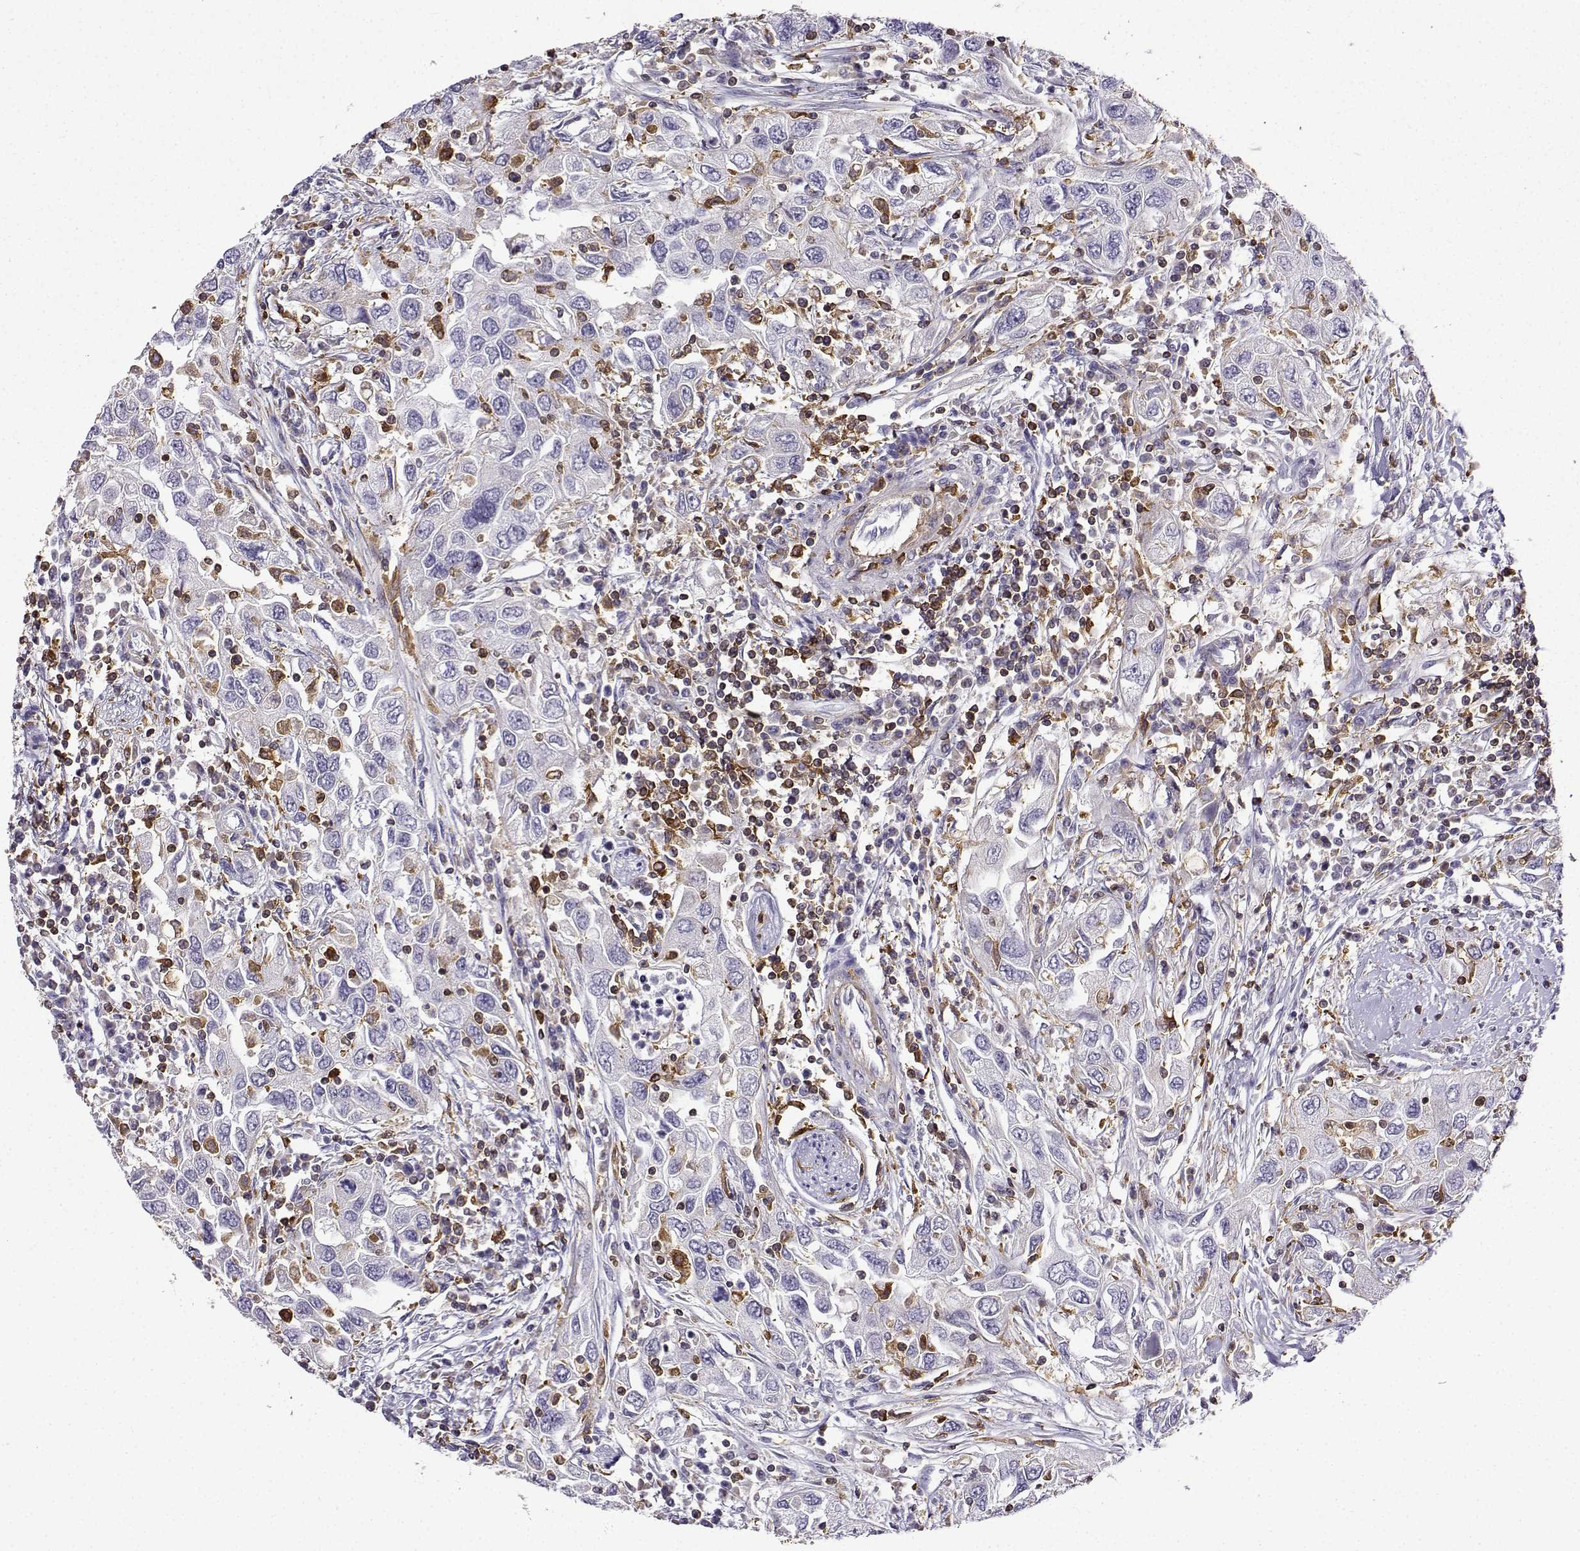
{"staining": {"intensity": "negative", "quantity": "none", "location": "none"}, "tissue": "urothelial cancer", "cell_type": "Tumor cells", "image_type": "cancer", "snomed": [{"axis": "morphology", "description": "Urothelial carcinoma, High grade"}, {"axis": "topography", "description": "Urinary bladder"}], "caption": "High power microscopy micrograph of an IHC photomicrograph of high-grade urothelial carcinoma, revealing no significant staining in tumor cells.", "gene": "DOCK10", "patient": {"sex": "male", "age": 76}}